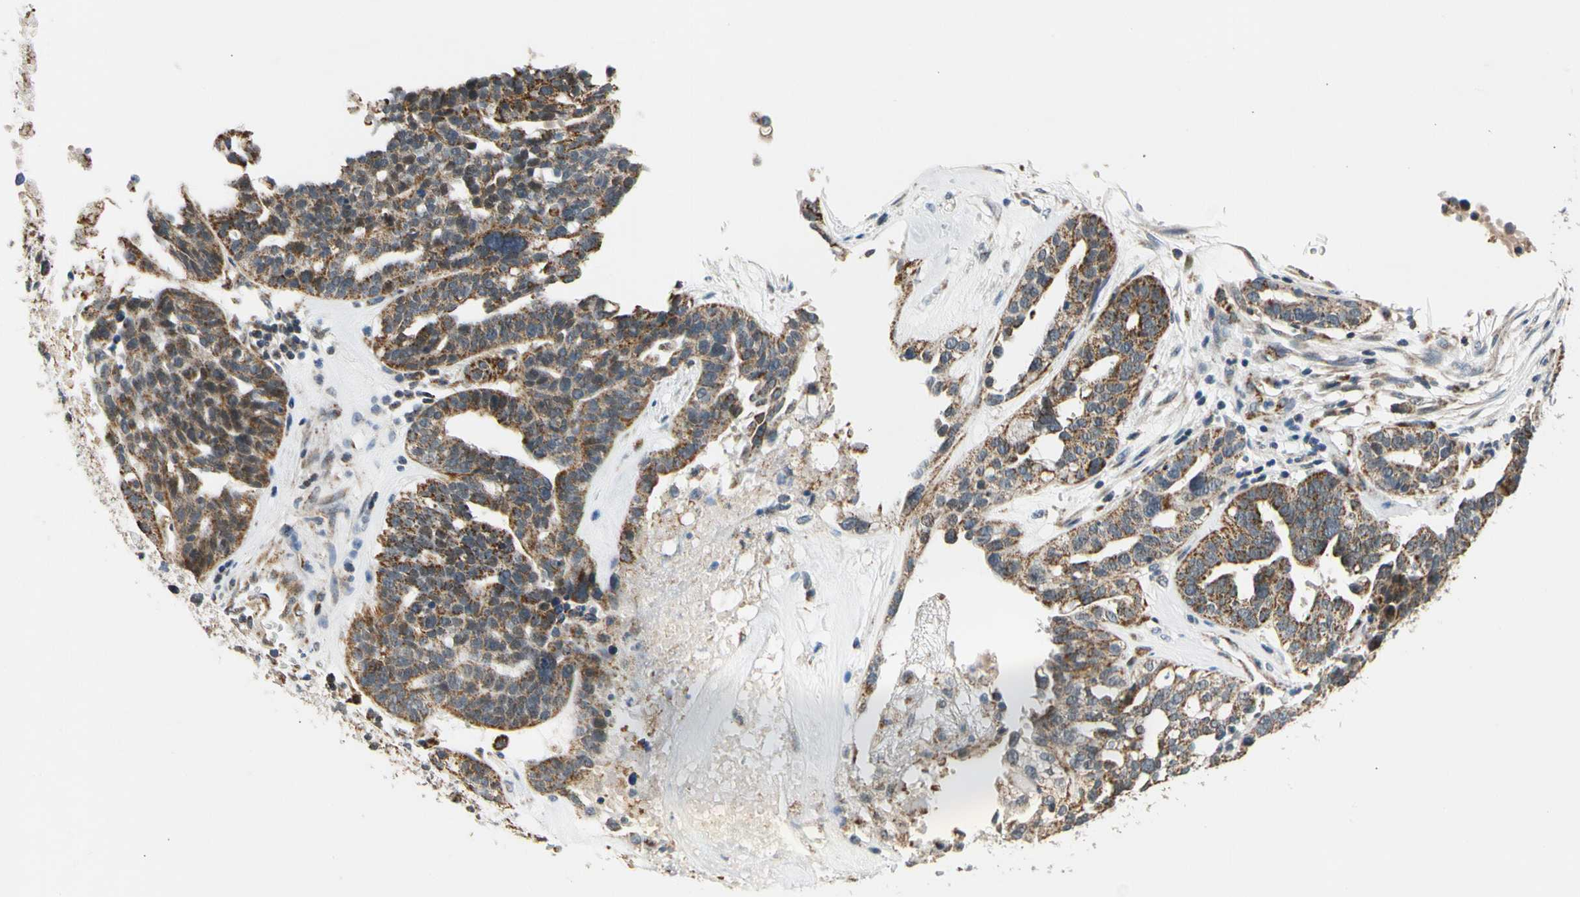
{"staining": {"intensity": "moderate", "quantity": ">75%", "location": "cytoplasmic/membranous"}, "tissue": "ovarian cancer", "cell_type": "Tumor cells", "image_type": "cancer", "snomed": [{"axis": "morphology", "description": "Cystadenocarcinoma, serous, NOS"}, {"axis": "topography", "description": "Ovary"}], "caption": "Immunohistochemistry micrograph of ovarian cancer (serous cystadenocarcinoma) stained for a protein (brown), which exhibits medium levels of moderate cytoplasmic/membranous positivity in approximately >75% of tumor cells.", "gene": "KHDC4", "patient": {"sex": "female", "age": 59}}